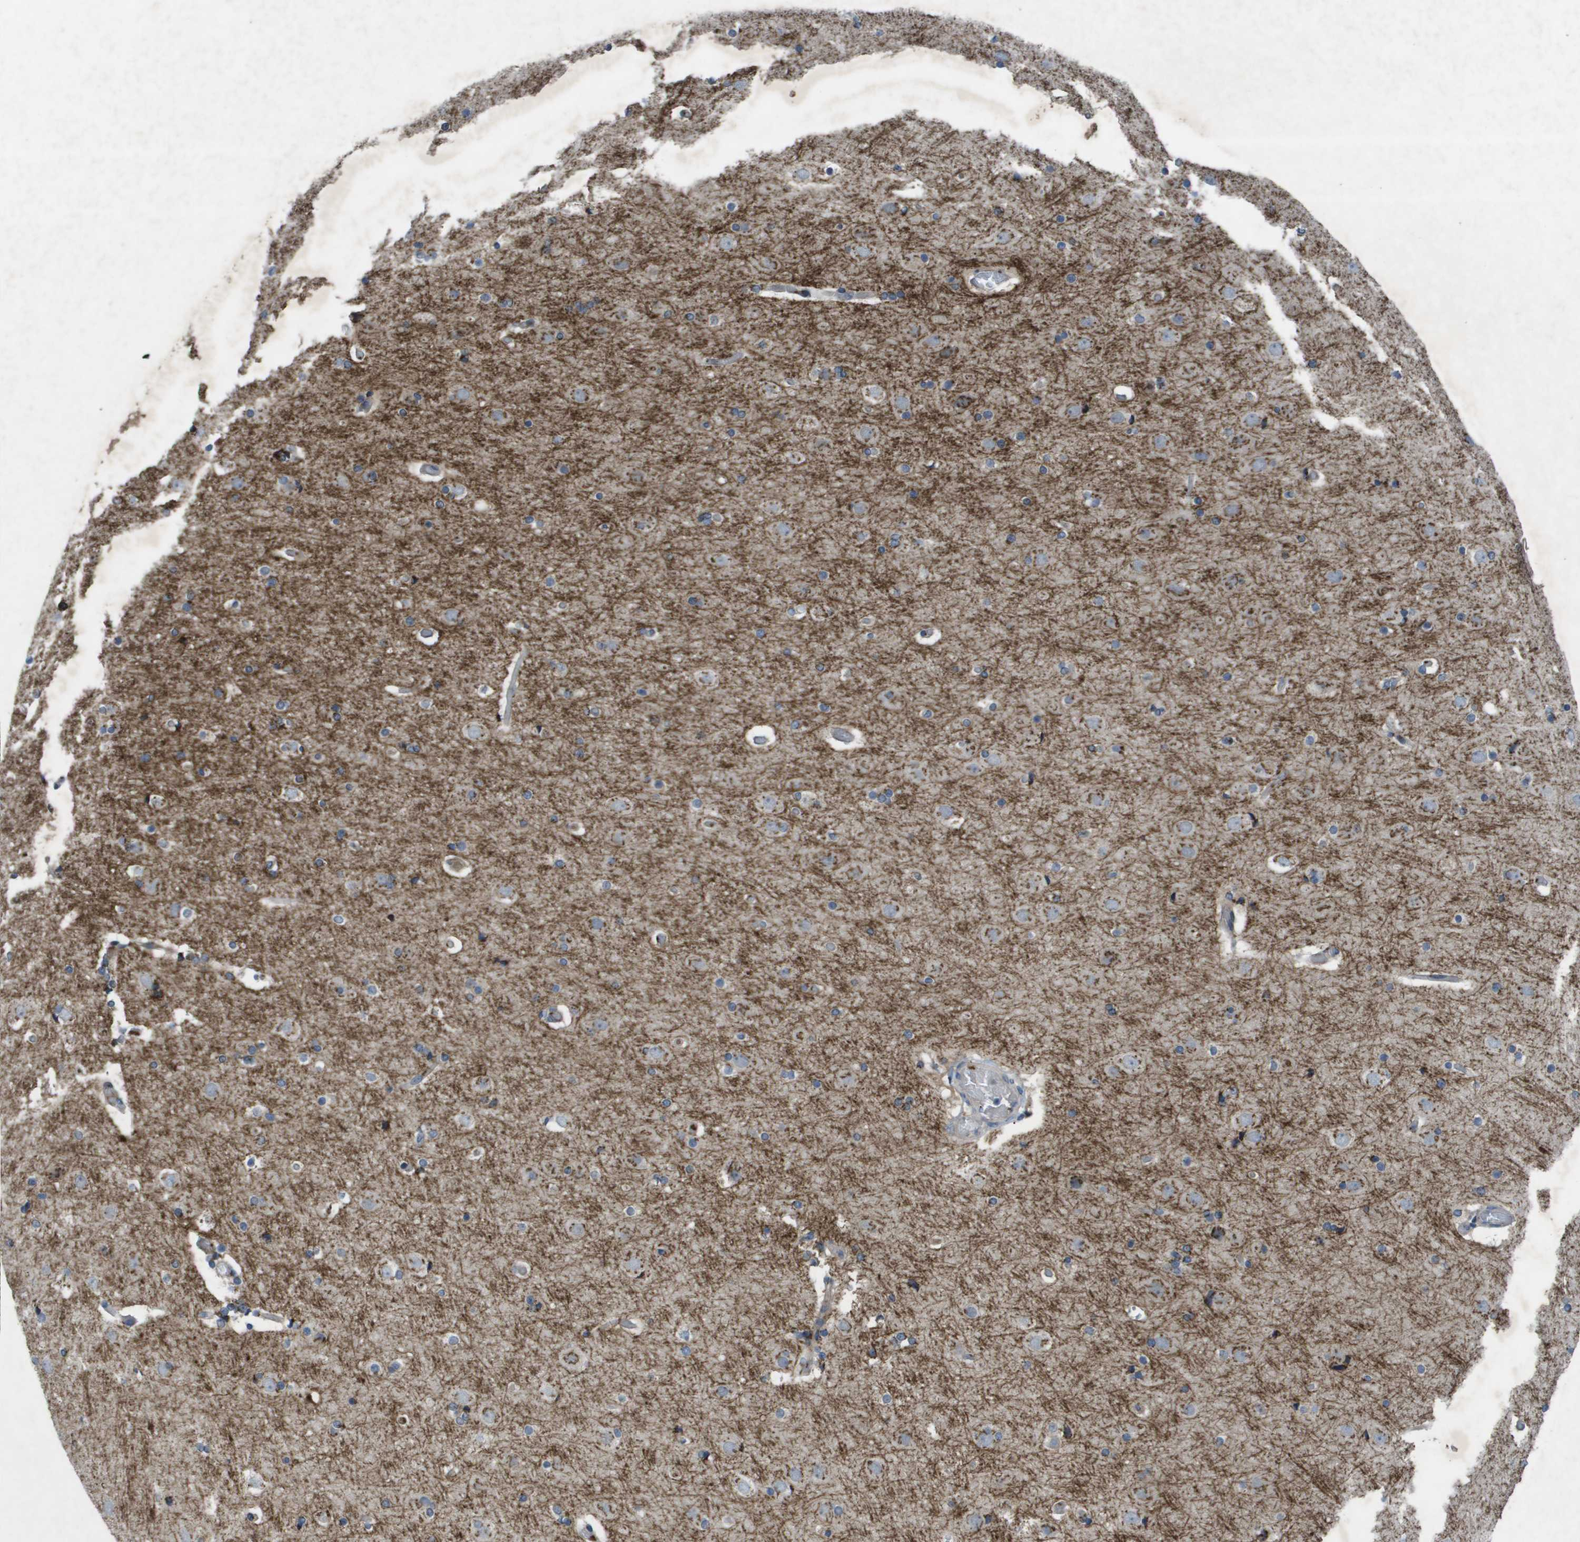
{"staining": {"intensity": "negative", "quantity": ">75%", "location": "none"}, "tissue": "cerebral cortex", "cell_type": "Endothelial cells", "image_type": "normal", "snomed": [{"axis": "morphology", "description": "Normal tissue, NOS"}, {"axis": "topography", "description": "Cerebral cortex"}], "caption": "Human cerebral cortex stained for a protein using immunohistochemistry demonstrates no positivity in endothelial cells.", "gene": "QSOX2", "patient": {"sex": "male", "age": 57}}